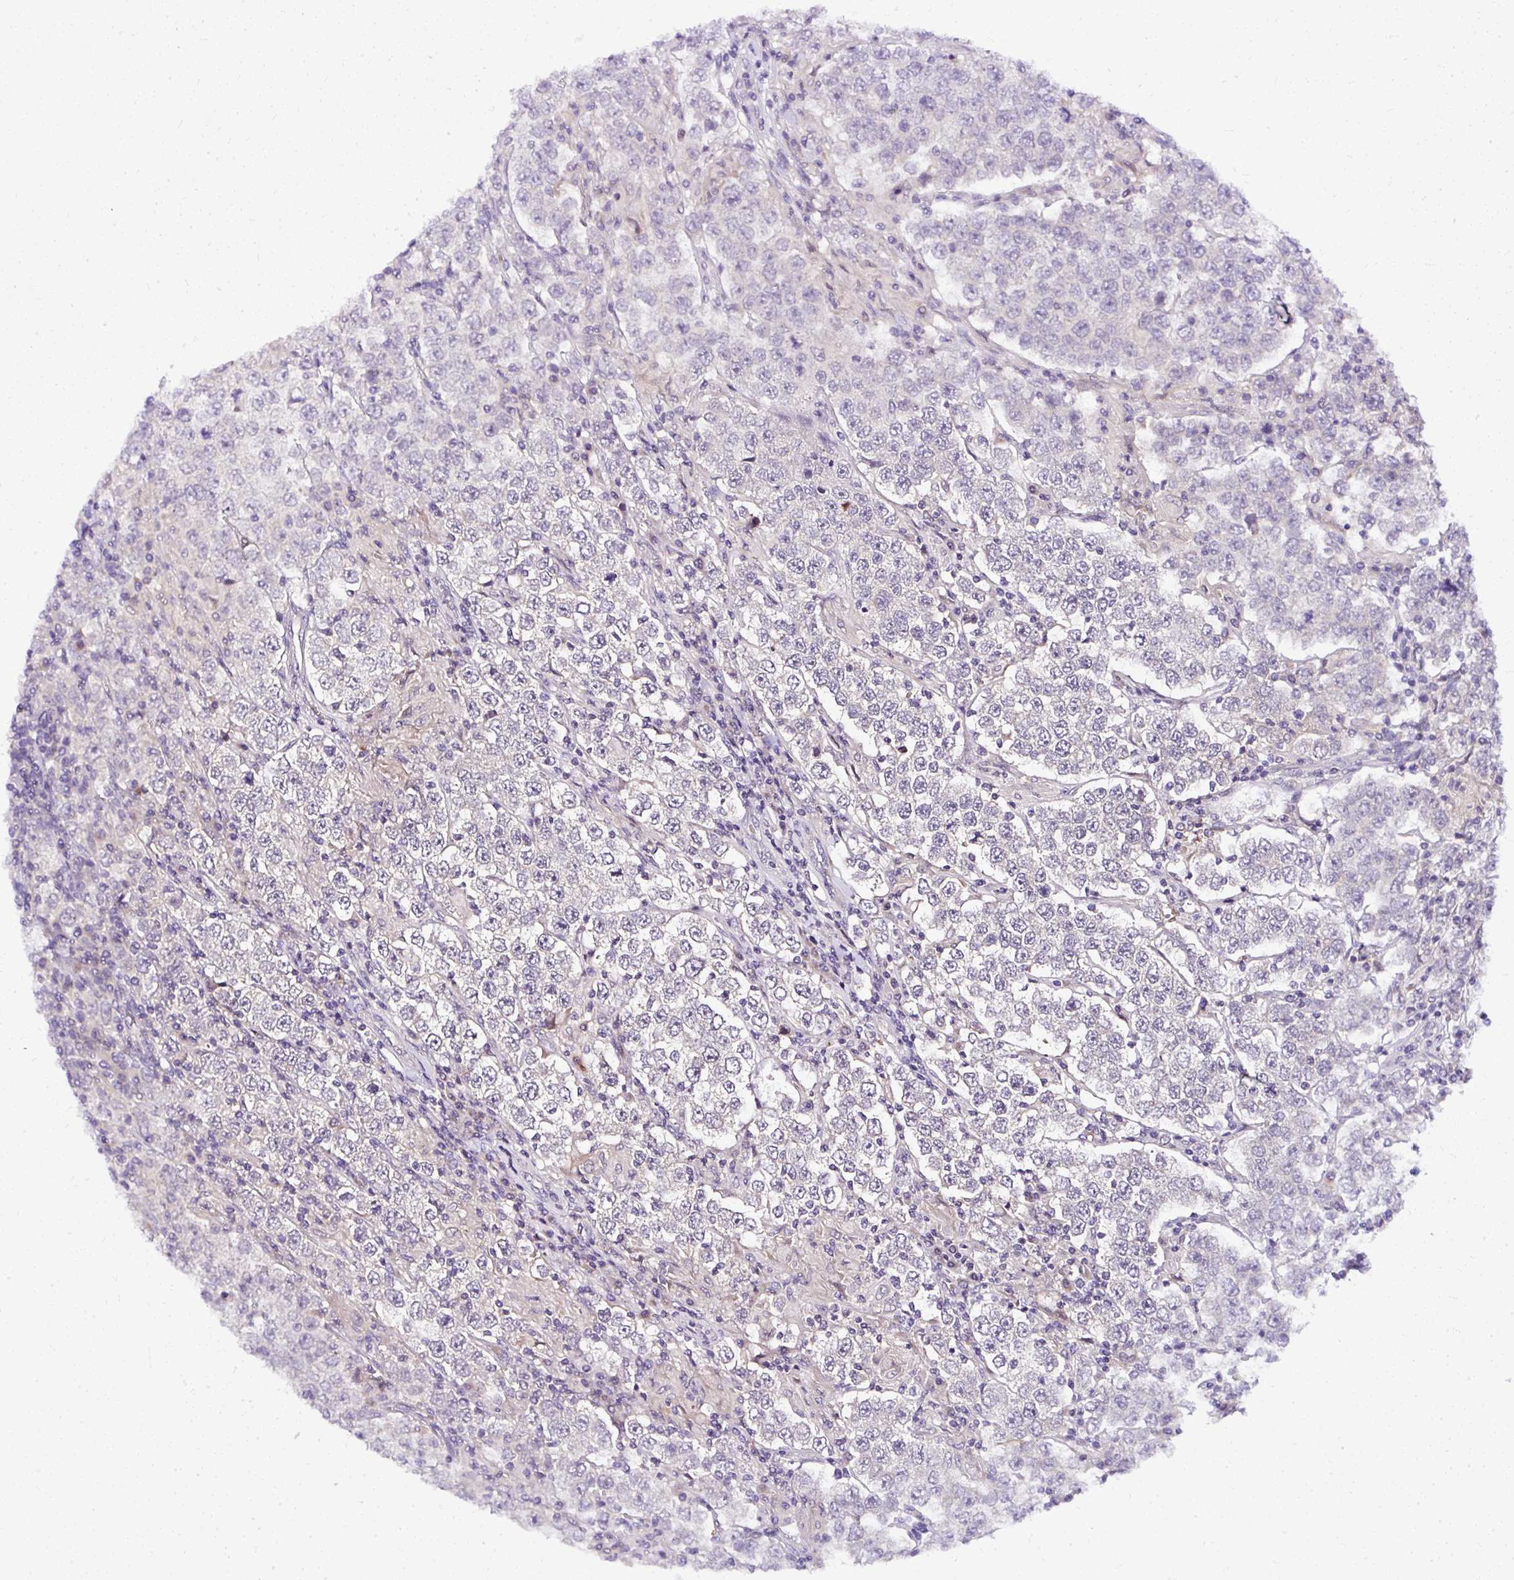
{"staining": {"intensity": "negative", "quantity": "none", "location": "none"}, "tissue": "testis cancer", "cell_type": "Tumor cells", "image_type": "cancer", "snomed": [{"axis": "morphology", "description": "Normal tissue, NOS"}, {"axis": "morphology", "description": "Urothelial carcinoma, High grade"}, {"axis": "morphology", "description": "Seminoma, NOS"}, {"axis": "morphology", "description": "Carcinoma, Embryonal, NOS"}, {"axis": "topography", "description": "Urinary bladder"}, {"axis": "topography", "description": "Testis"}], "caption": "Urothelial carcinoma (high-grade) (testis) was stained to show a protein in brown. There is no significant staining in tumor cells. (Brightfield microscopy of DAB (3,3'-diaminobenzidine) immunohistochemistry (IHC) at high magnification).", "gene": "DEPDC5", "patient": {"sex": "male", "age": 41}}